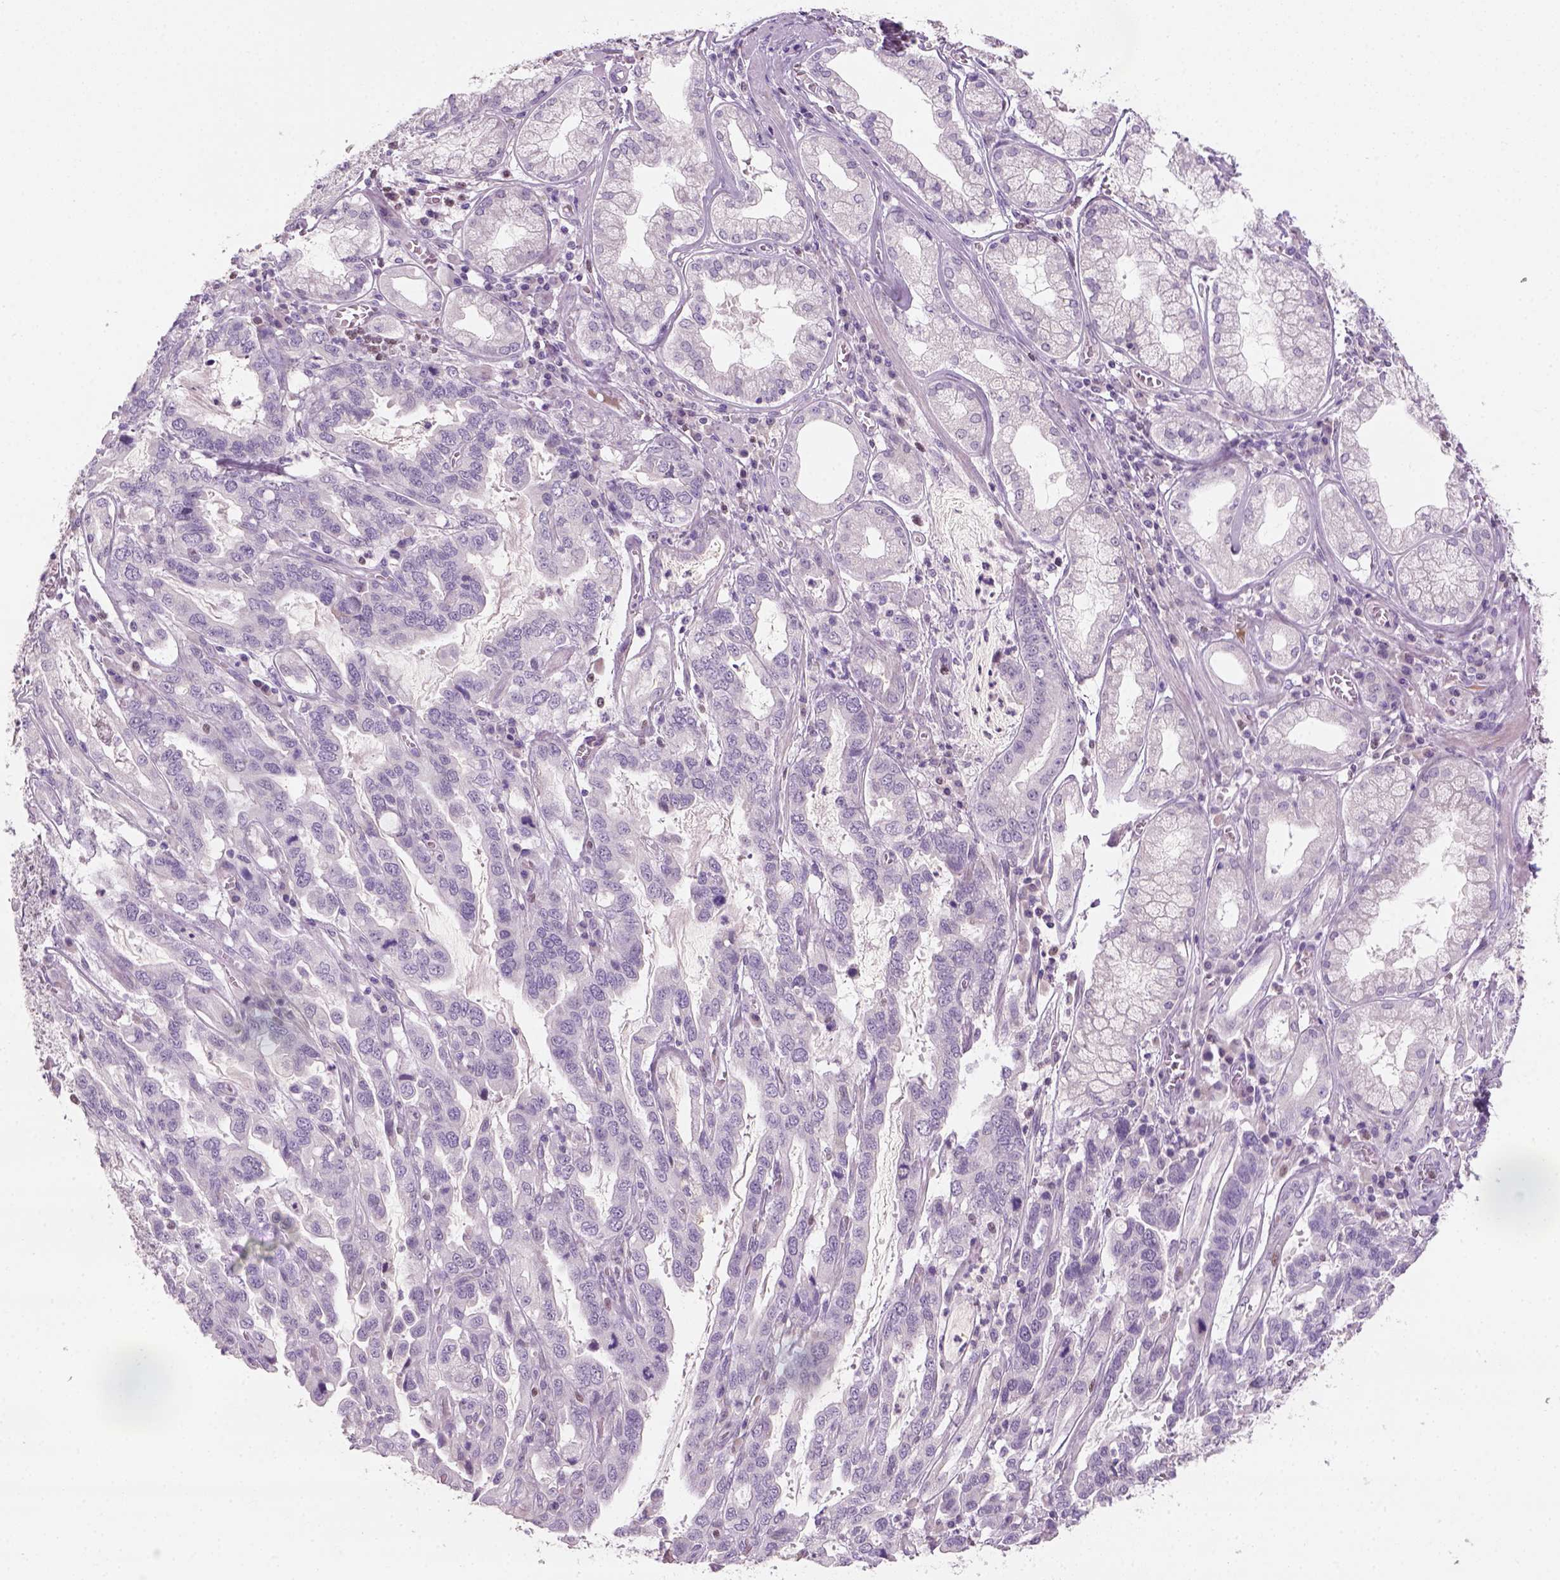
{"staining": {"intensity": "negative", "quantity": "none", "location": "none"}, "tissue": "stomach cancer", "cell_type": "Tumor cells", "image_type": "cancer", "snomed": [{"axis": "morphology", "description": "Adenocarcinoma, NOS"}, {"axis": "topography", "description": "Stomach, lower"}], "caption": "A high-resolution histopathology image shows IHC staining of stomach adenocarcinoma, which demonstrates no significant expression in tumor cells. Brightfield microscopy of IHC stained with DAB (brown) and hematoxylin (blue), captured at high magnification.", "gene": "GFI1B", "patient": {"sex": "female", "age": 76}}